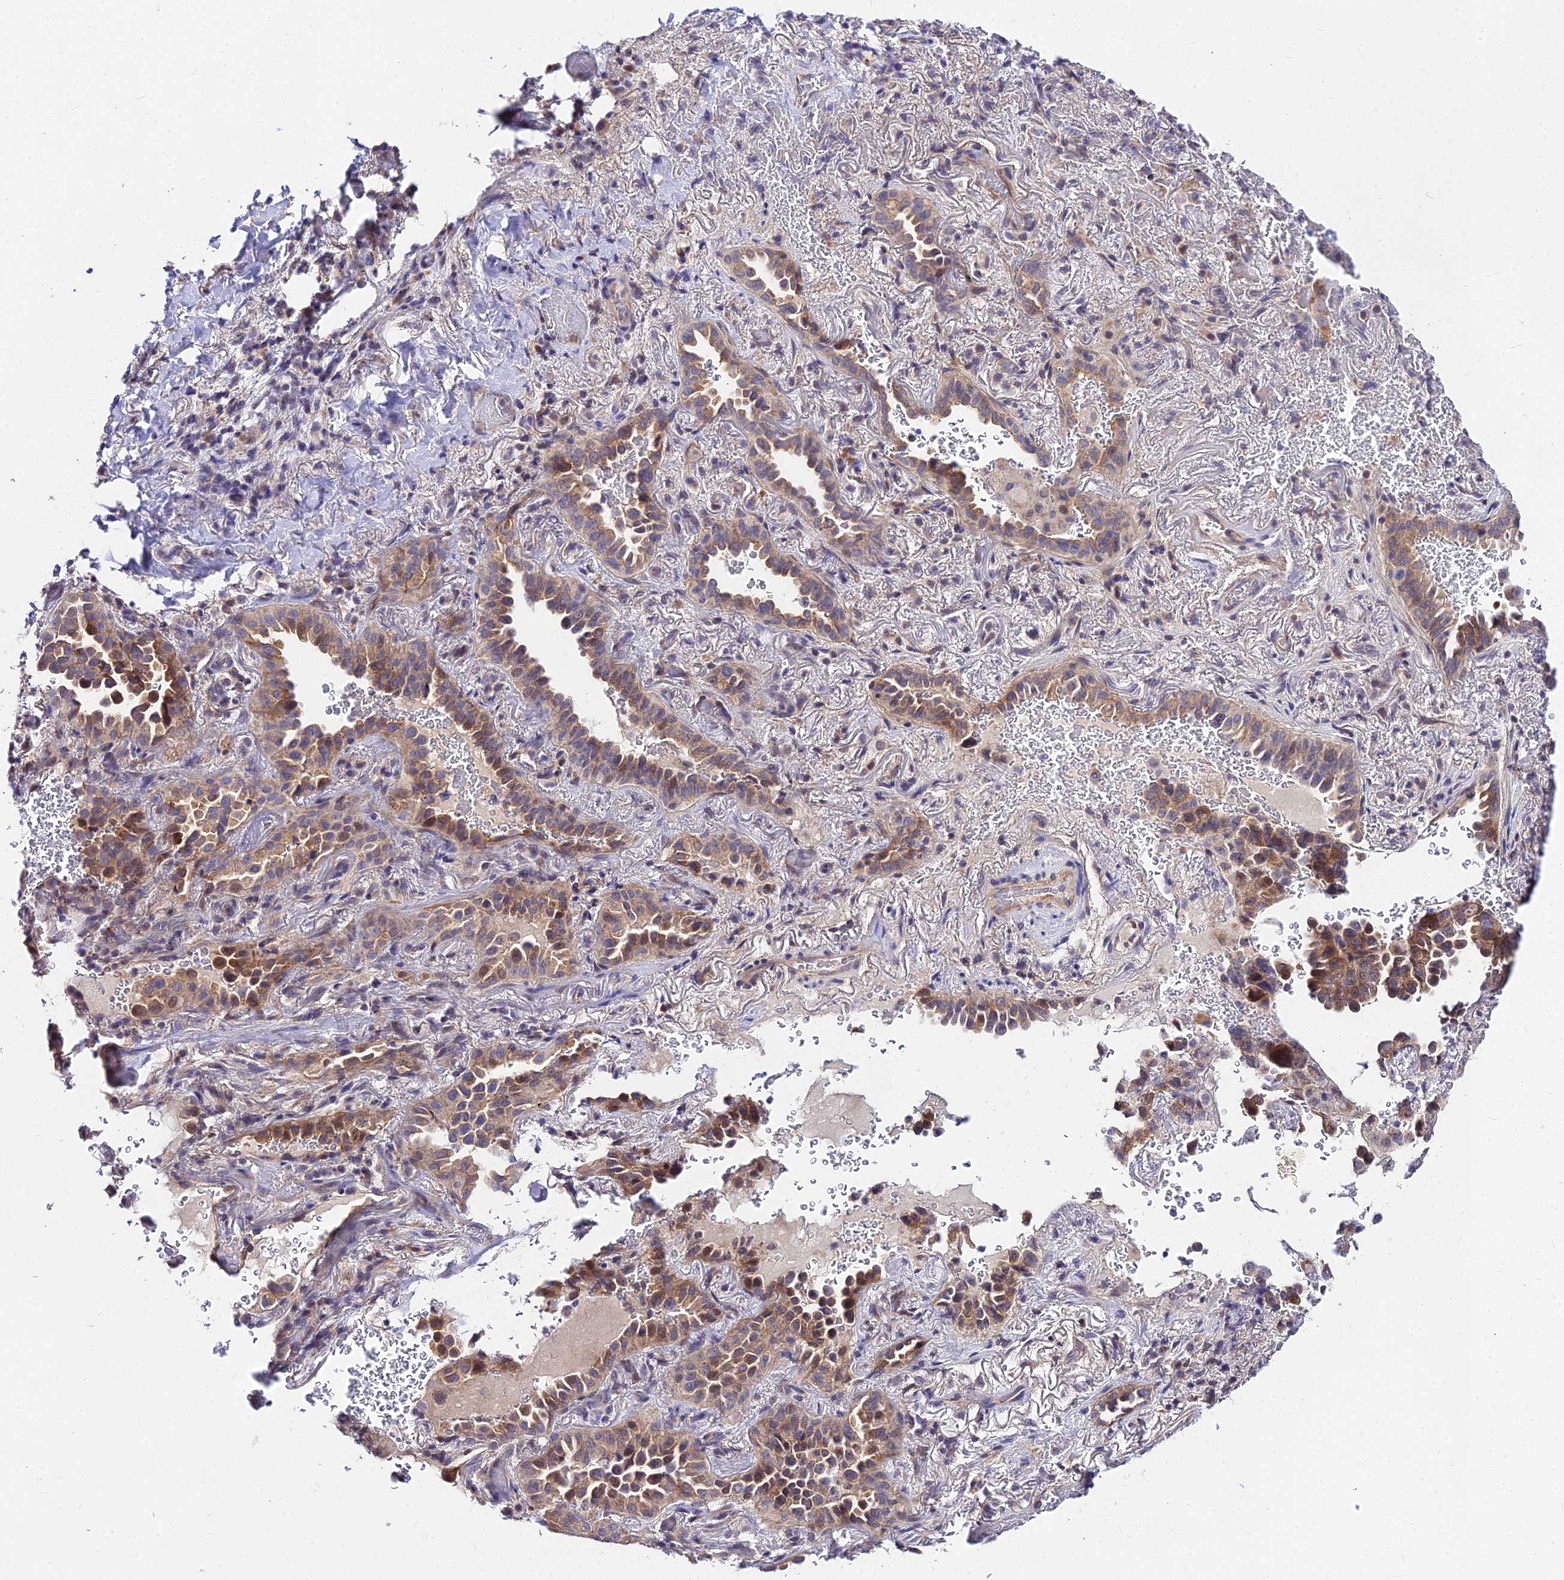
{"staining": {"intensity": "moderate", "quantity": ">75%", "location": "cytoplasmic/membranous"}, "tissue": "lung cancer", "cell_type": "Tumor cells", "image_type": "cancer", "snomed": [{"axis": "morphology", "description": "Adenocarcinoma, NOS"}, {"axis": "topography", "description": "Lung"}], "caption": "IHC image of neoplastic tissue: human lung cancer (adenocarcinoma) stained using immunohistochemistry reveals medium levels of moderate protein expression localized specifically in the cytoplasmic/membranous of tumor cells, appearing as a cytoplasmic/membranous brown color.", "gene": "C6orf132", "patient": {"sex": "female", "age": 69}}